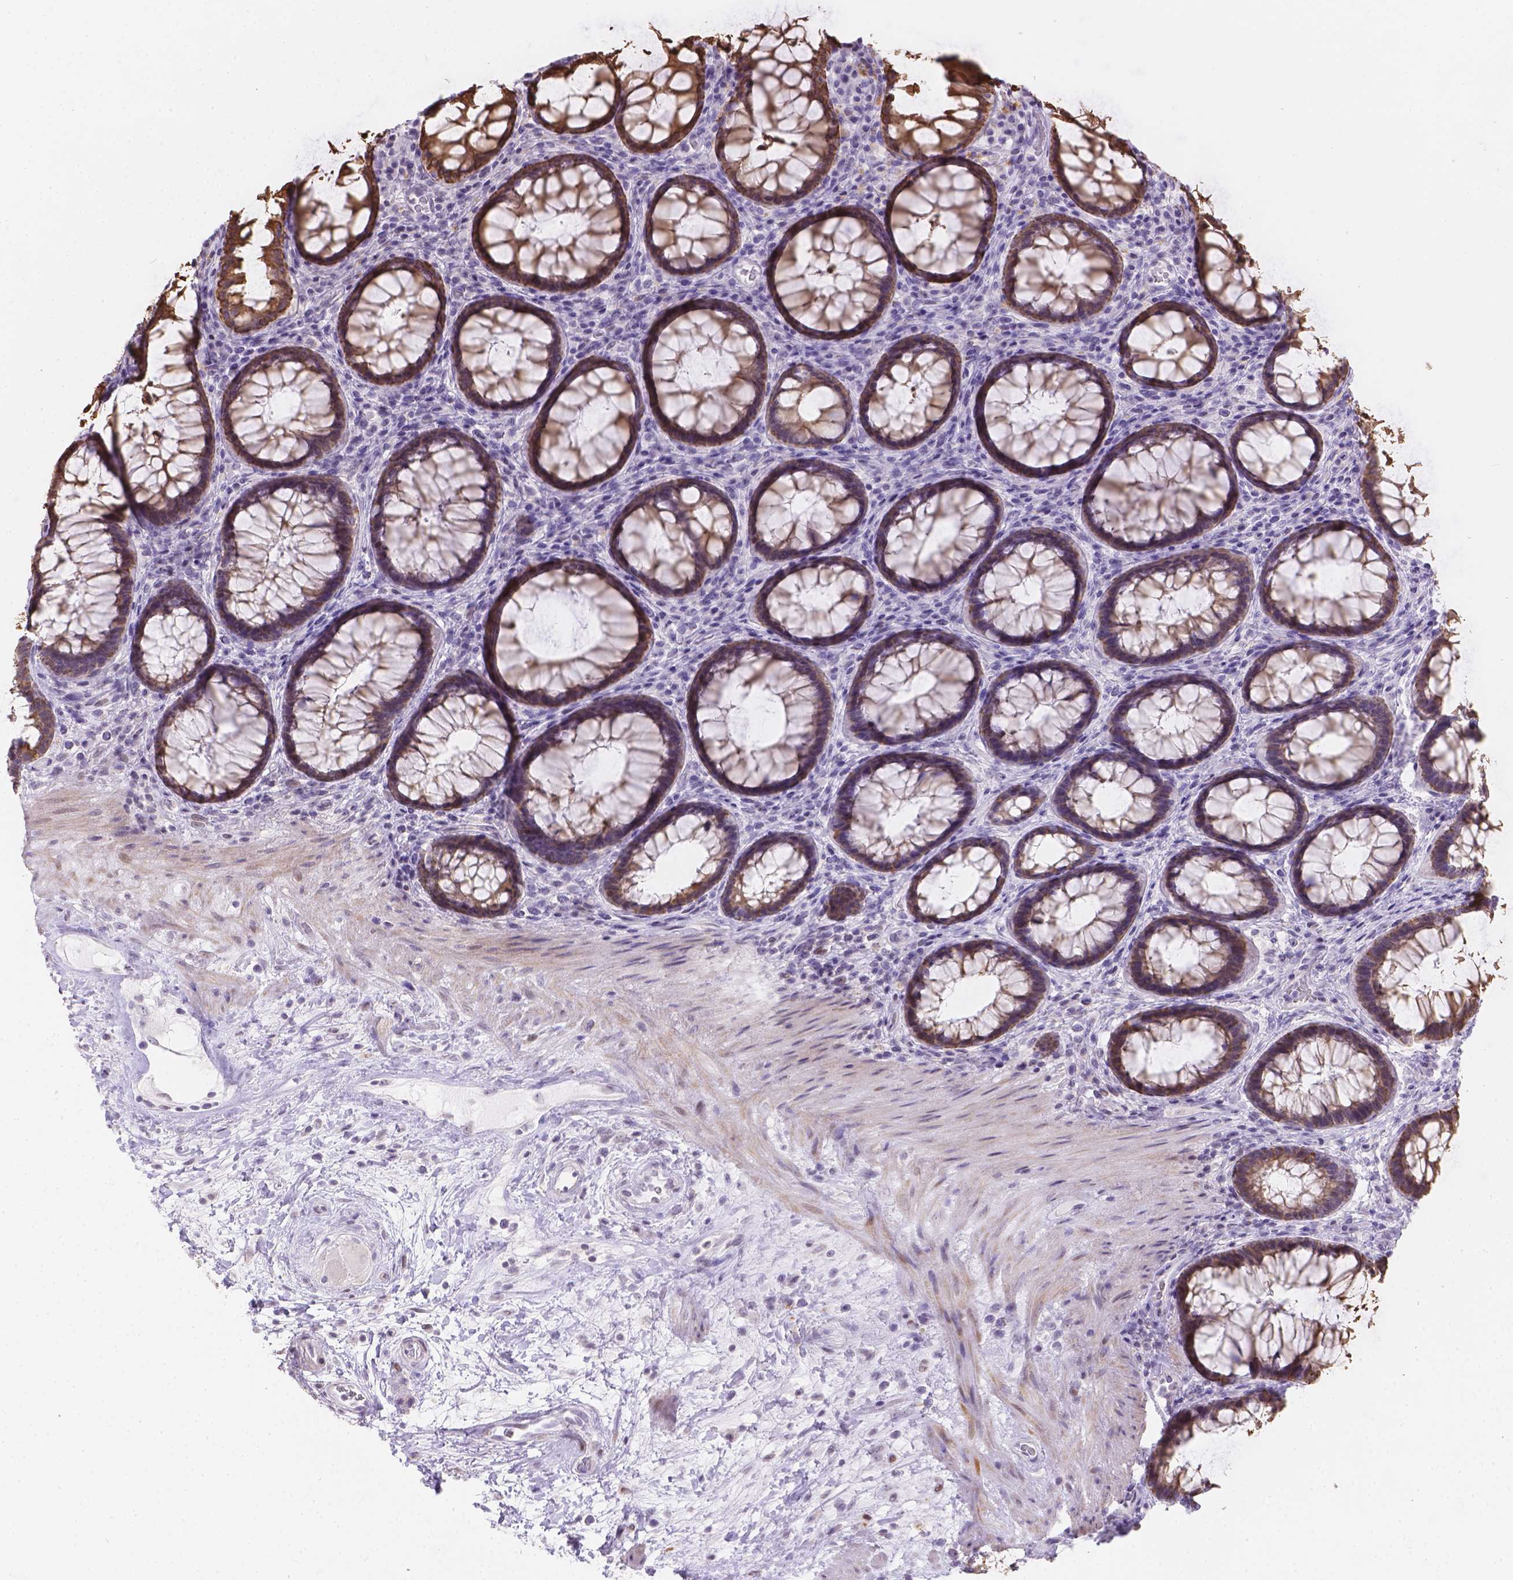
{"staining": {"intensity": "strong", "quantity": ">75%", "location": "cytoplasmic/membranous"}, "tissue": "rectum", "cell_type": "Glandular cells", "image_type": "normal", "snomed": [{"axis": "morphology", "description": "Normal tissue, NOS"}, {"axis": "topography", "description": "Rectum"}], "caption": "Immunohistochemistry (IHC) of unremarkable rectum reveals high levels of strong cytoplasmic/membranous staining in approximately >75% of glandular cells. The staining is performed using DAB brown chromogen to label protein expression. The nuclei are counter-stained blue using hematoxylin.", "gene": "DMWD", "patient": {"sex": "male", "age": 72}}